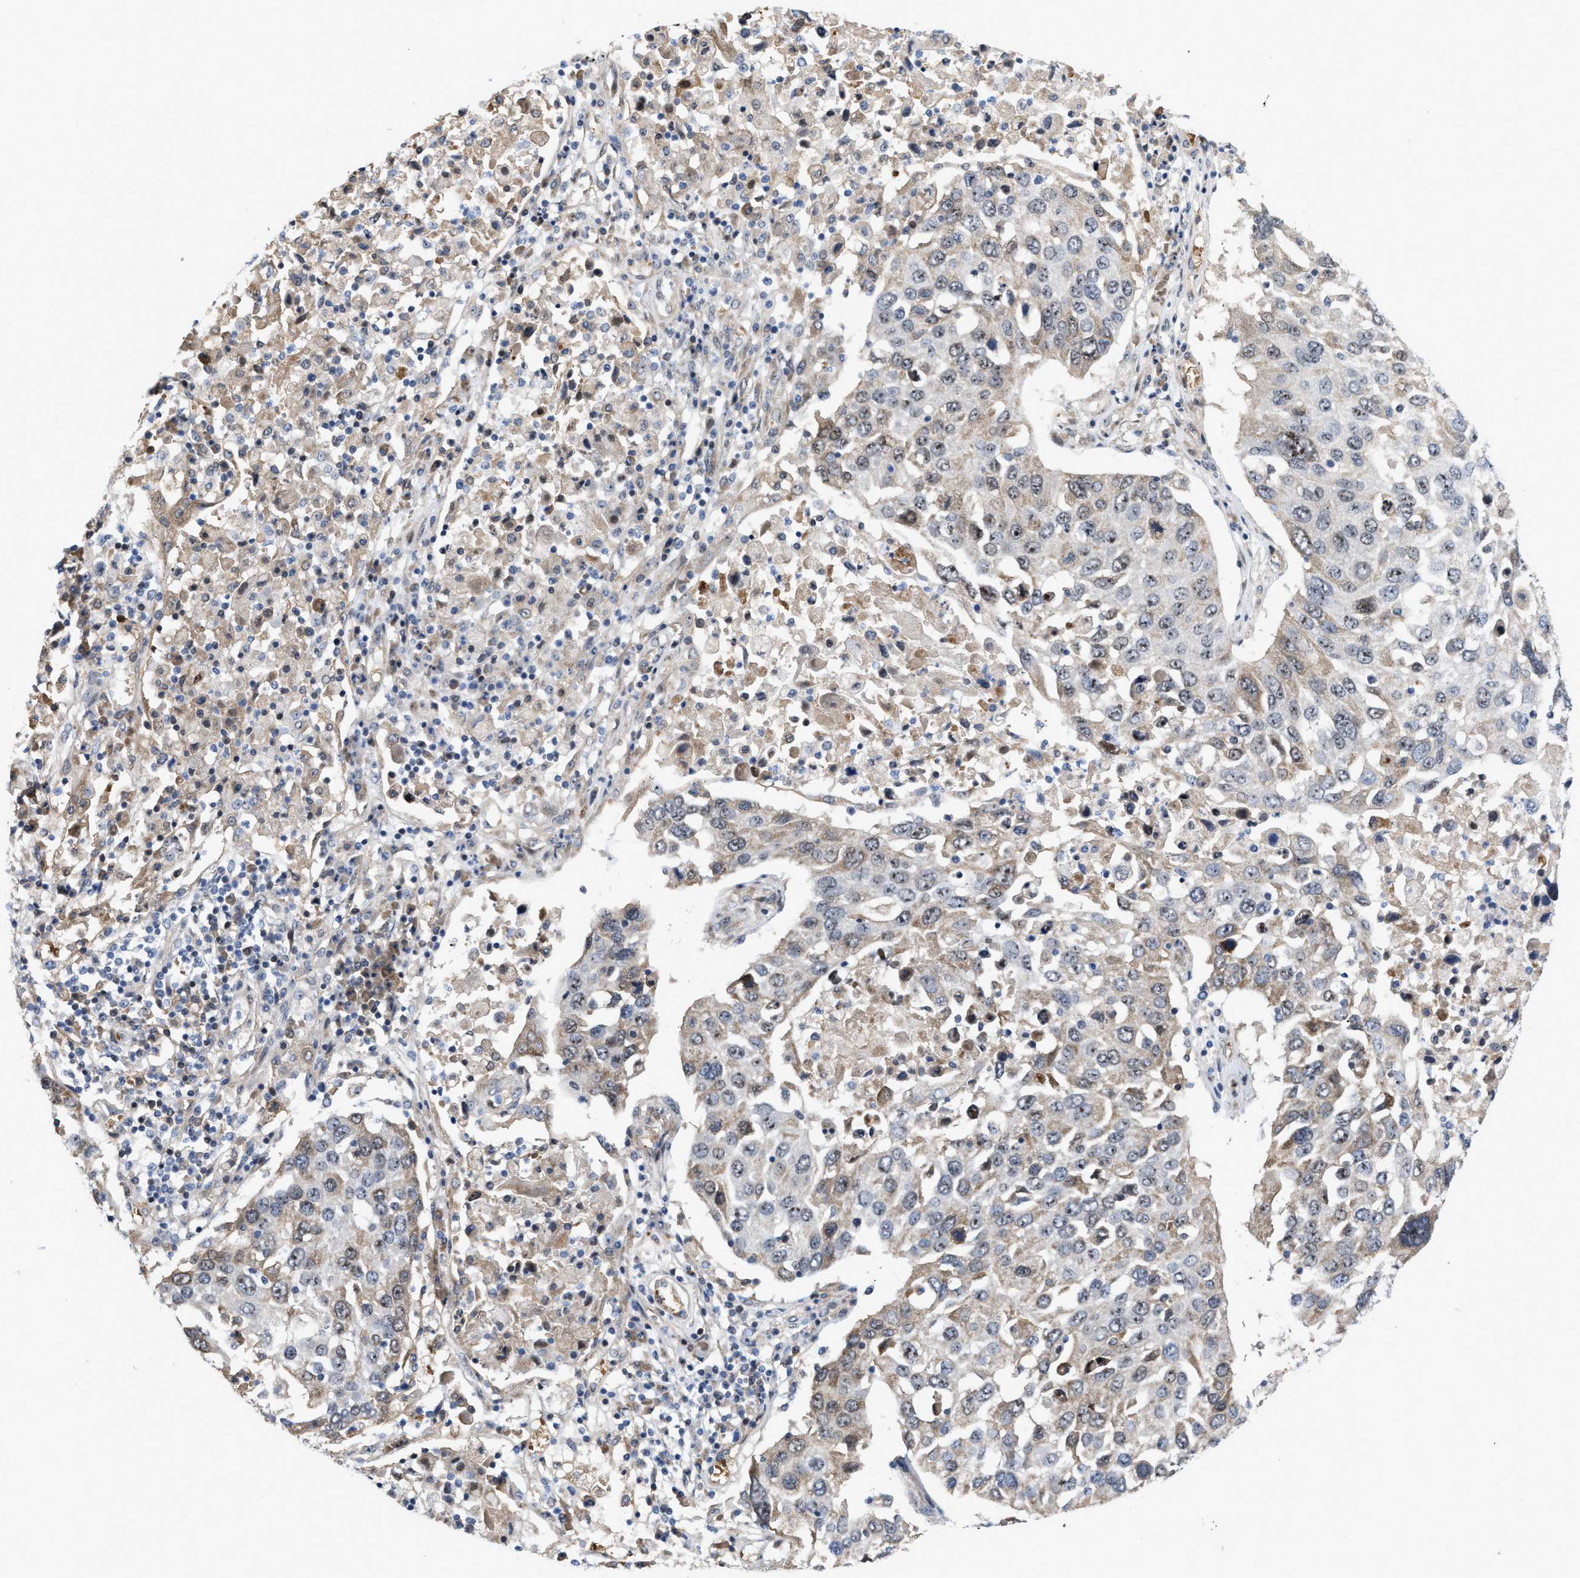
{"staining": {"intensity": "weak", "quantity": "25%-75%", "location": "cytoplasmic/membranous,nuclear"}, "tissue": "lung cancer", "cell_type": "Tumor cells", "image_type": "cancer", "snomed": [{"axis": "morphology", "description": "Squamous cell carcinoma, NOS"}, {"axis": "topography", "description": "Lung"}], "caption": "A low amount of weak cytoplasmic/membranous and nuclear positivity is appreciated in approximately 25%-75% of tumor cells in squamous cell carcinoma (lung) tissue. (IHC, brightfield microscopy, high magnification).", "gene": "POLR1F", "patient": {"sex": "male", "age": 65}}